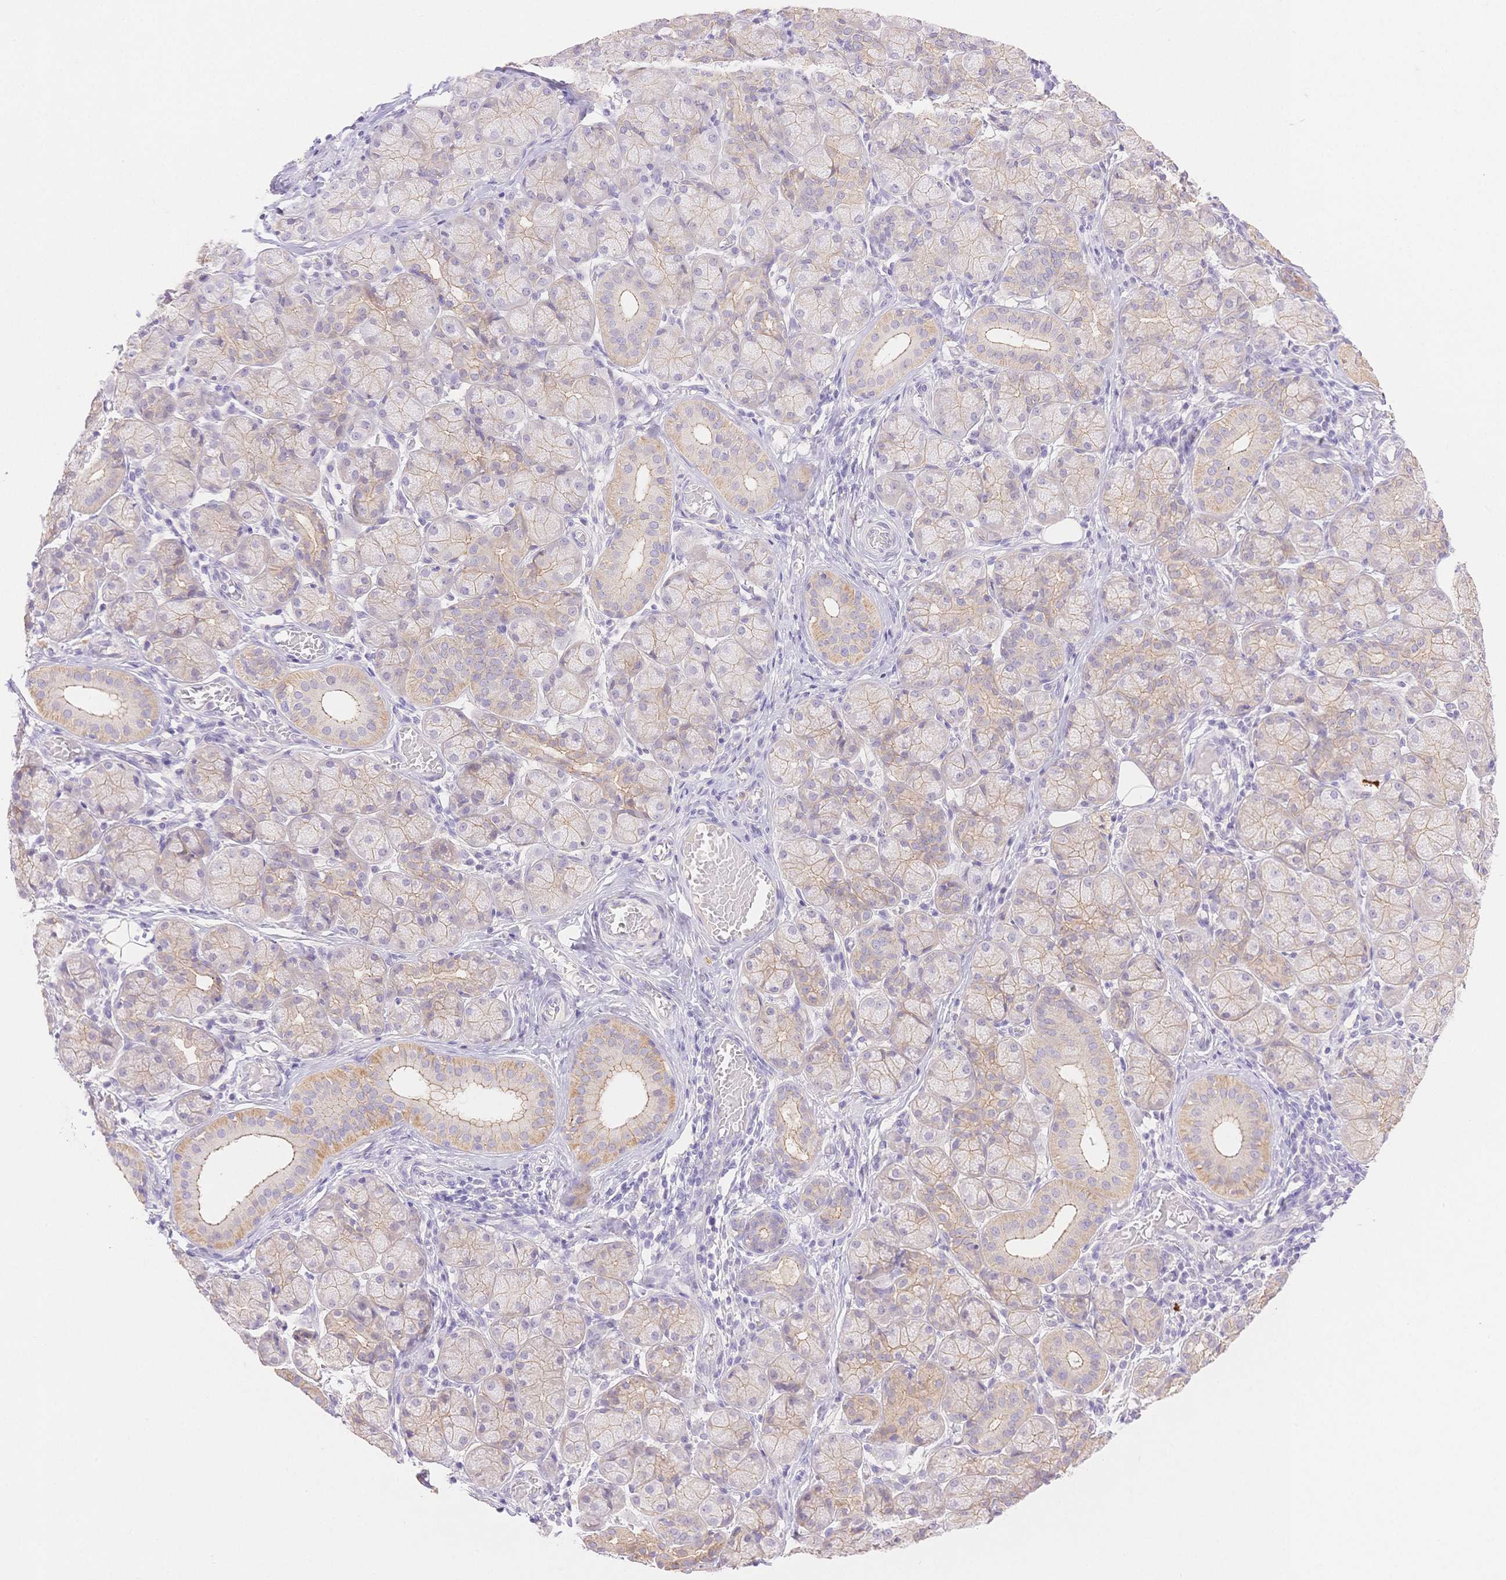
{"staining": {"intensity": "weak", "quantity": ">75%", "location": "cytoplasmic/membranous"}, "tissue": "salivary gland", "cell_type": "Glandular cells", "image_type": "normal", "snomed": [{"axis": "morphology", "description": "Normal tissue, NOS"}, {"axis": "topography", "description": "Salivary gland"}, {"axis": "topography", "description": "Peripheral nerve tissue"}], "caption": "Salivary gland stained with immunohistochemistry displays weak cytoplasmic/membranous positivity in about >75% of glandular cells.", "gene": "WDR54", "patient": {"sex": "female", "age": 24}}